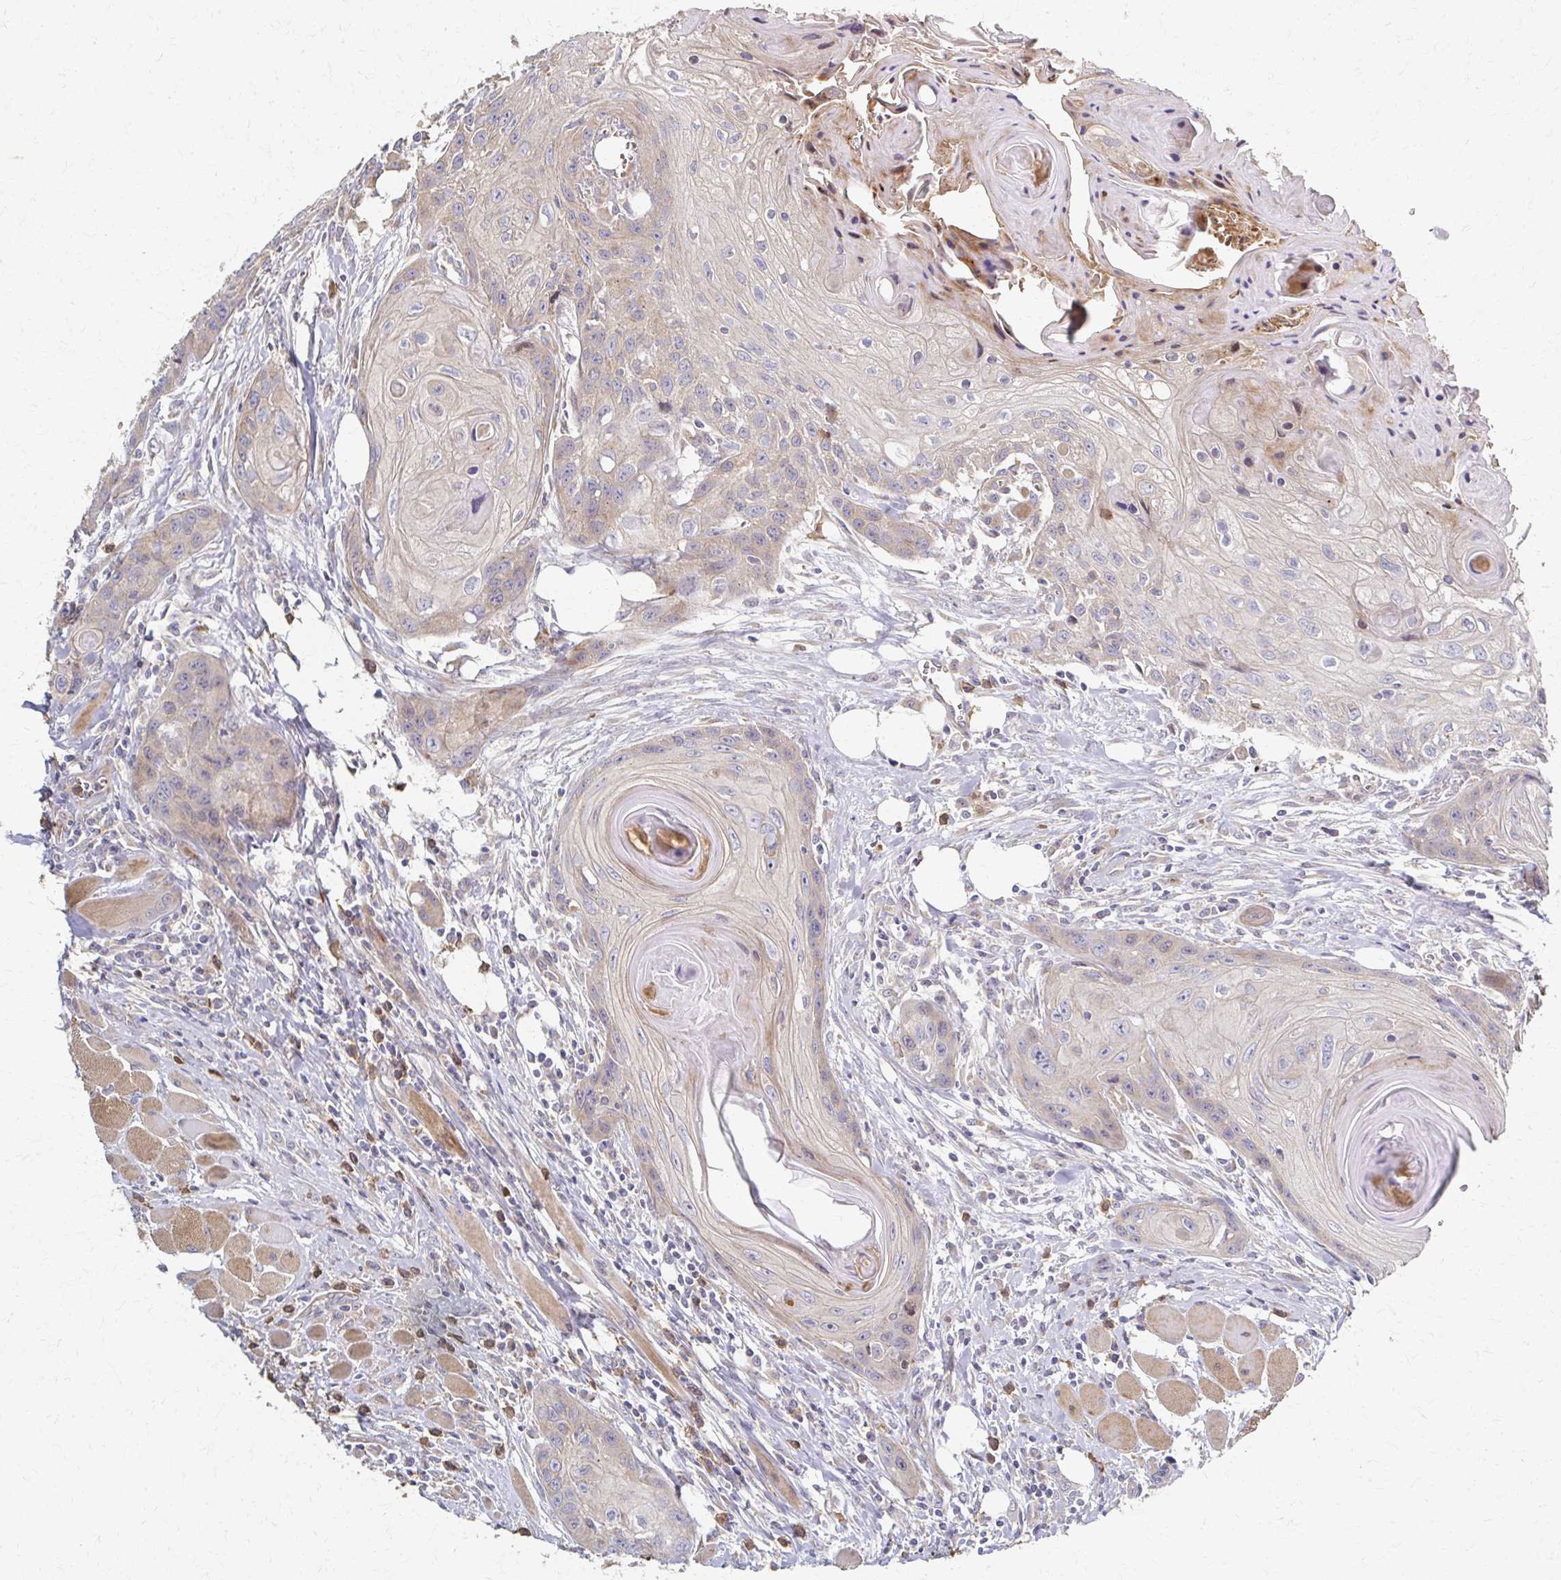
{"staining": {"intensity": "moderate", "quantity": "25%-75%", "location": "cytoplasmic/membranous"}, "tissue": "head and neck cancer", "cell_type": "Tumor cells", "image_type": "cancer", "snomed": [{"axis": "morphology", "description": "Squamous cell carcinoma, NOS"}, {"axis": "topography", "description": "Oral tissue"}, {"axis": "topography", "description": "Head-Neck"}], "caption": "This micrograph exhibits squamous cell carcinoma (head and neck) stained with IHC to label a protein in brown. The cytoplasmic/membranous of tumor cells show moderate positivity for the protein. Nuclei are counter-stained blue.", "gene": "SKA2", "patient": {"sex": "male", "age": 58}}